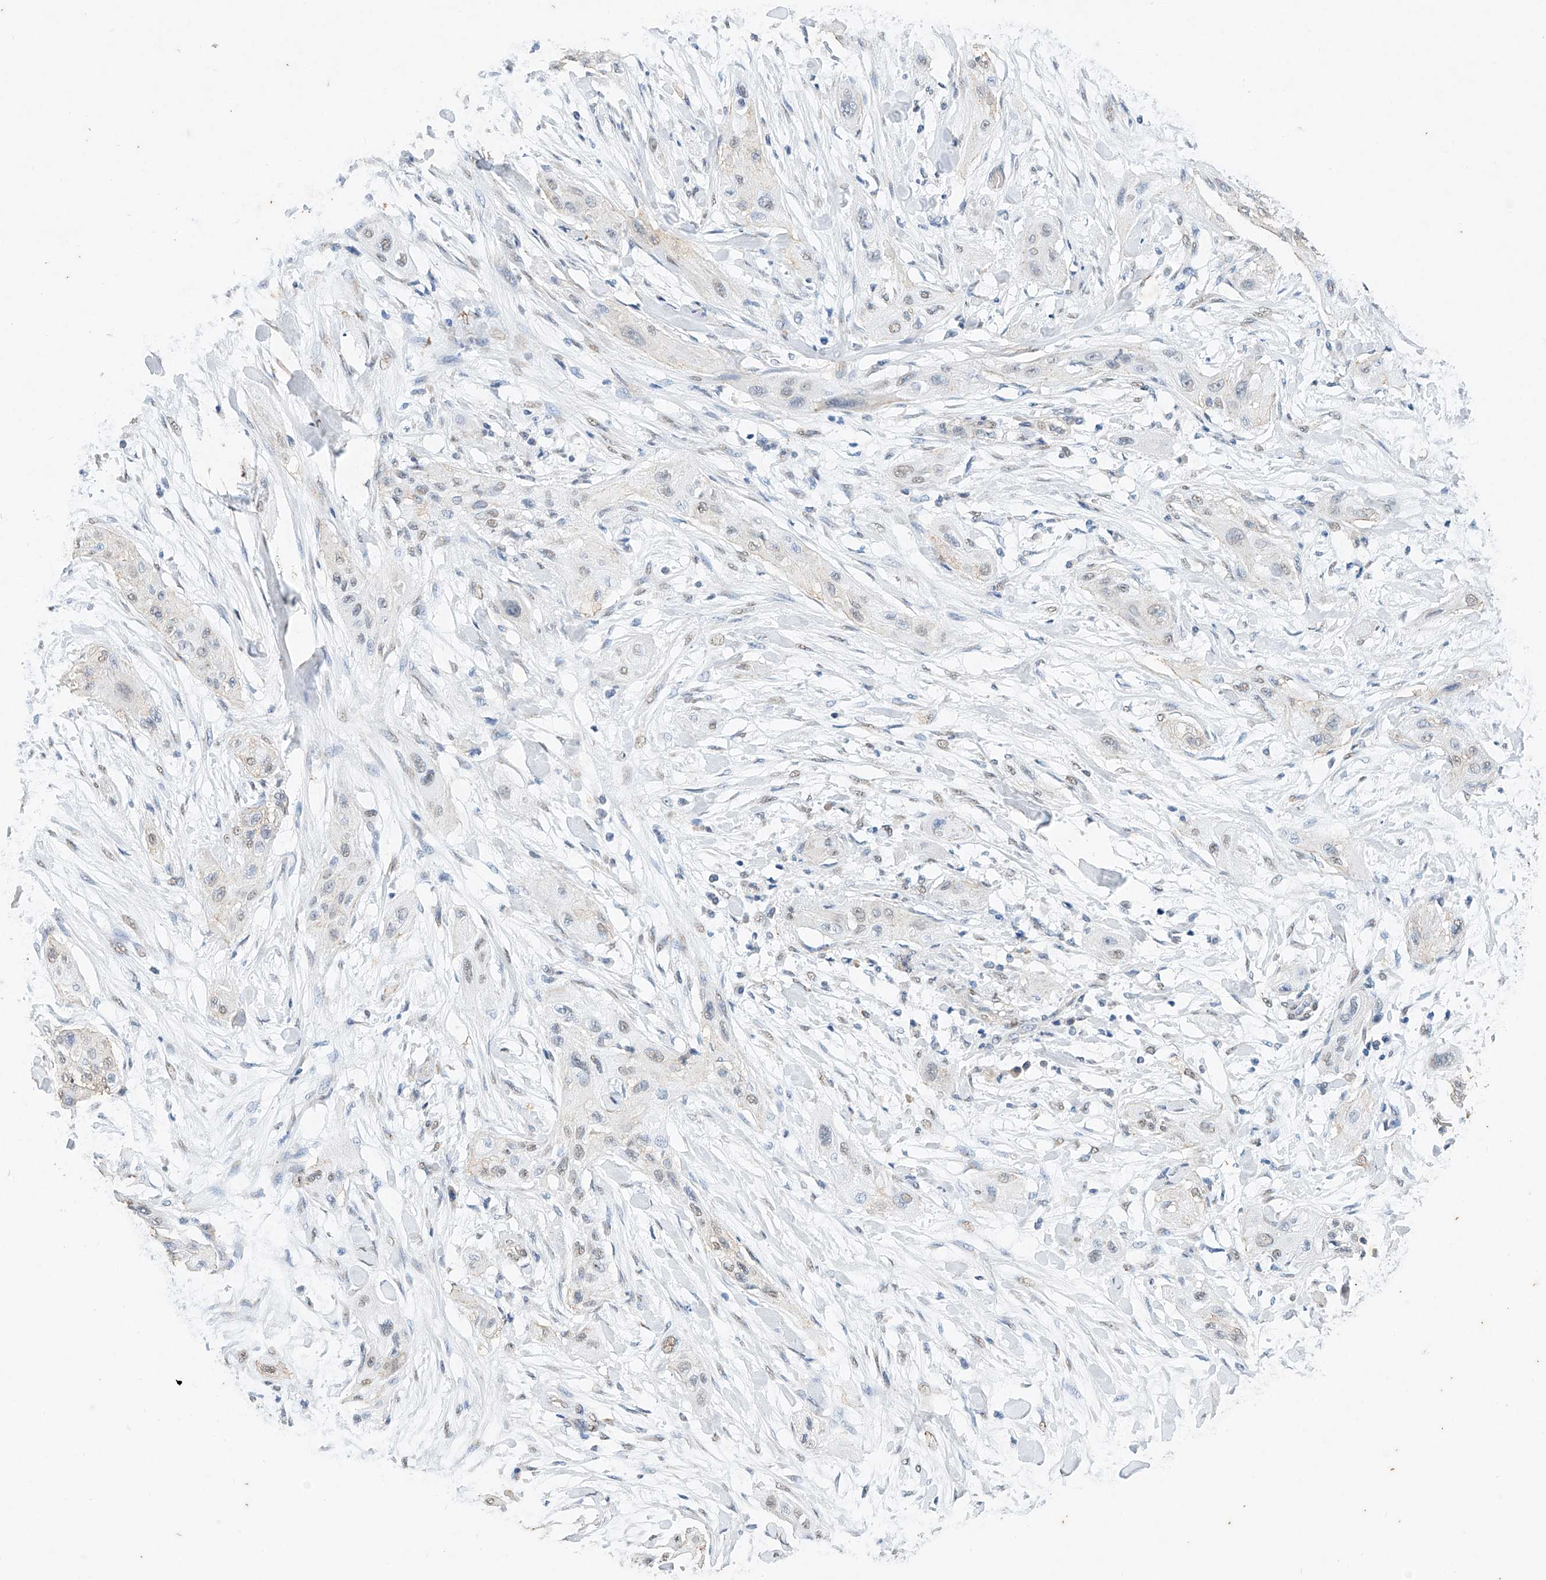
{"staining": {"intensity": "weak", "quantity": "<25%", "location": "nuclear"}, "tissue": "lung cancer", "cell_type": "Tumor cells", "image_type": "cancer", "snomed": [{"axis": "morphology", "description": "Squamous cell carcinoma, NOS"}, {"axis": "topography", "description": "Lung"}], "caption": "Immunohistochemistry micrograph of neoplastic tissue: squamous cell carcinoma (lung) stained with DAB exhibits no significant protein expression in tumor cells.", "gene": "CERS4", "patient": {"sex": "female", "age": 47}}